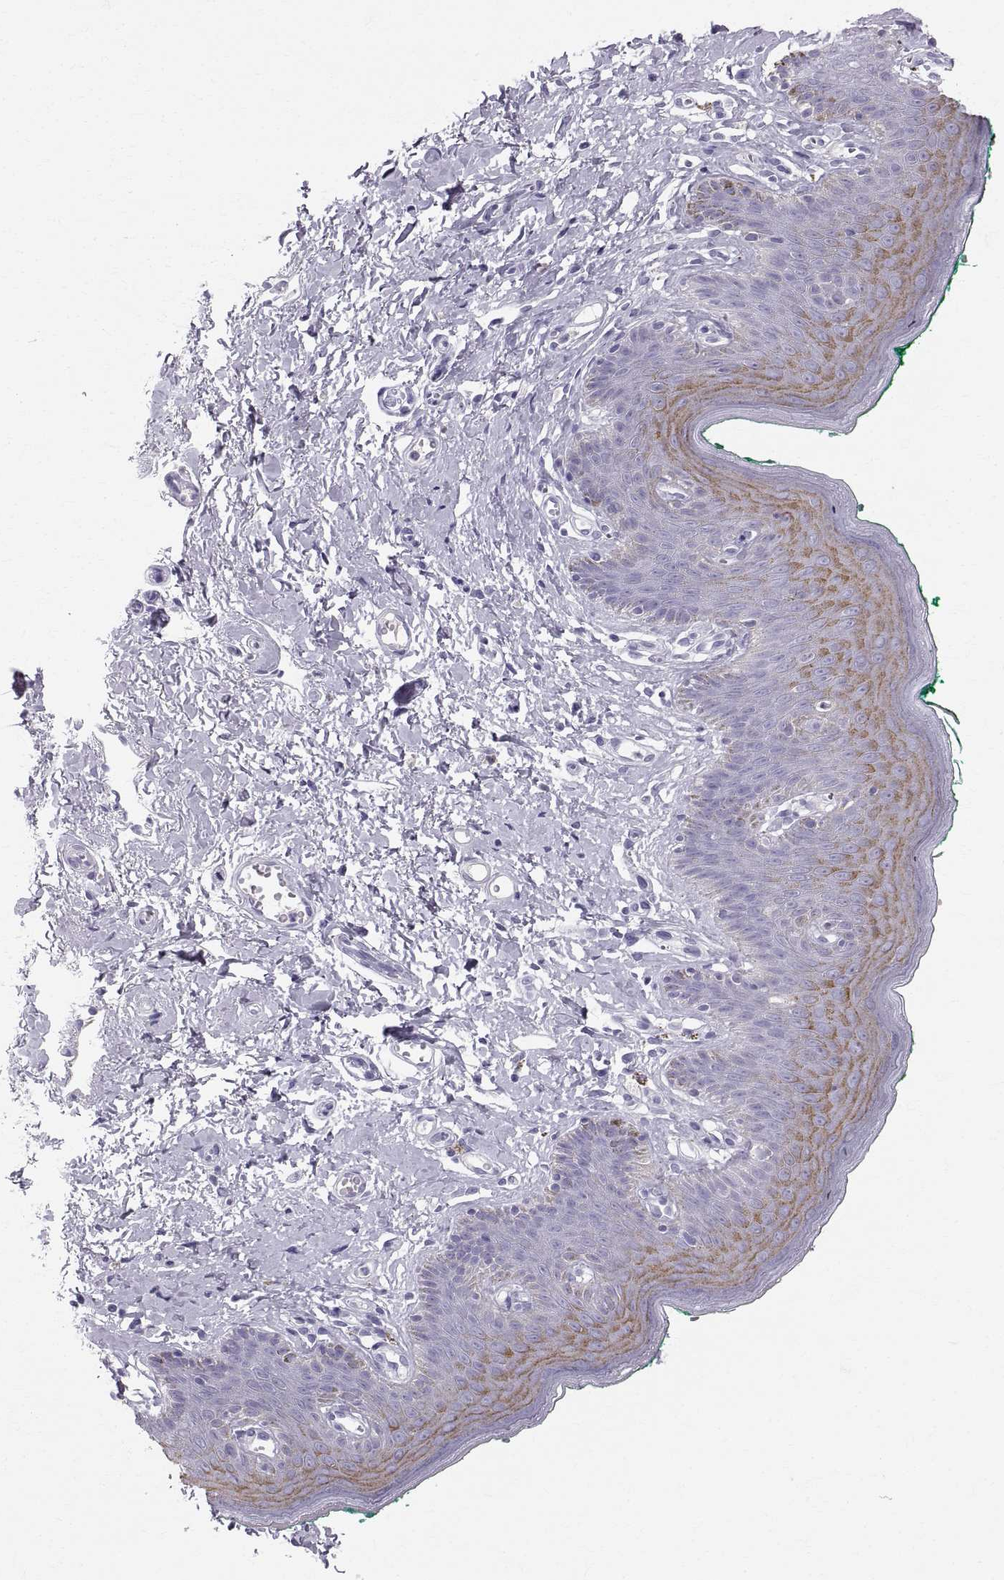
{"staining": {"intensity": "moderate", "quantity": "<25%", "location": "cytoplasmic/membranous"}, "tissue": "skin", "cell_type": "Epidermal cells", "image_type": "normal", "snomed": [{"axis": "morphology", "description": "Normal tissue, NOS"}, {"axis": "topography", "description": "Vulva"}], "caption": "Skin stained for a protein displays moderate cytoplasmic/membranous positivity in epidermal cells. The staining was performed using DAB (3,3'-diaminobenzidine) to visualize the protein expression in brown, while the nuclei were stained in blue with hematoxylin (Magnification: 20x).", "gene": "SLC22A6", "patient": {"sex": "female", "age": 66}}